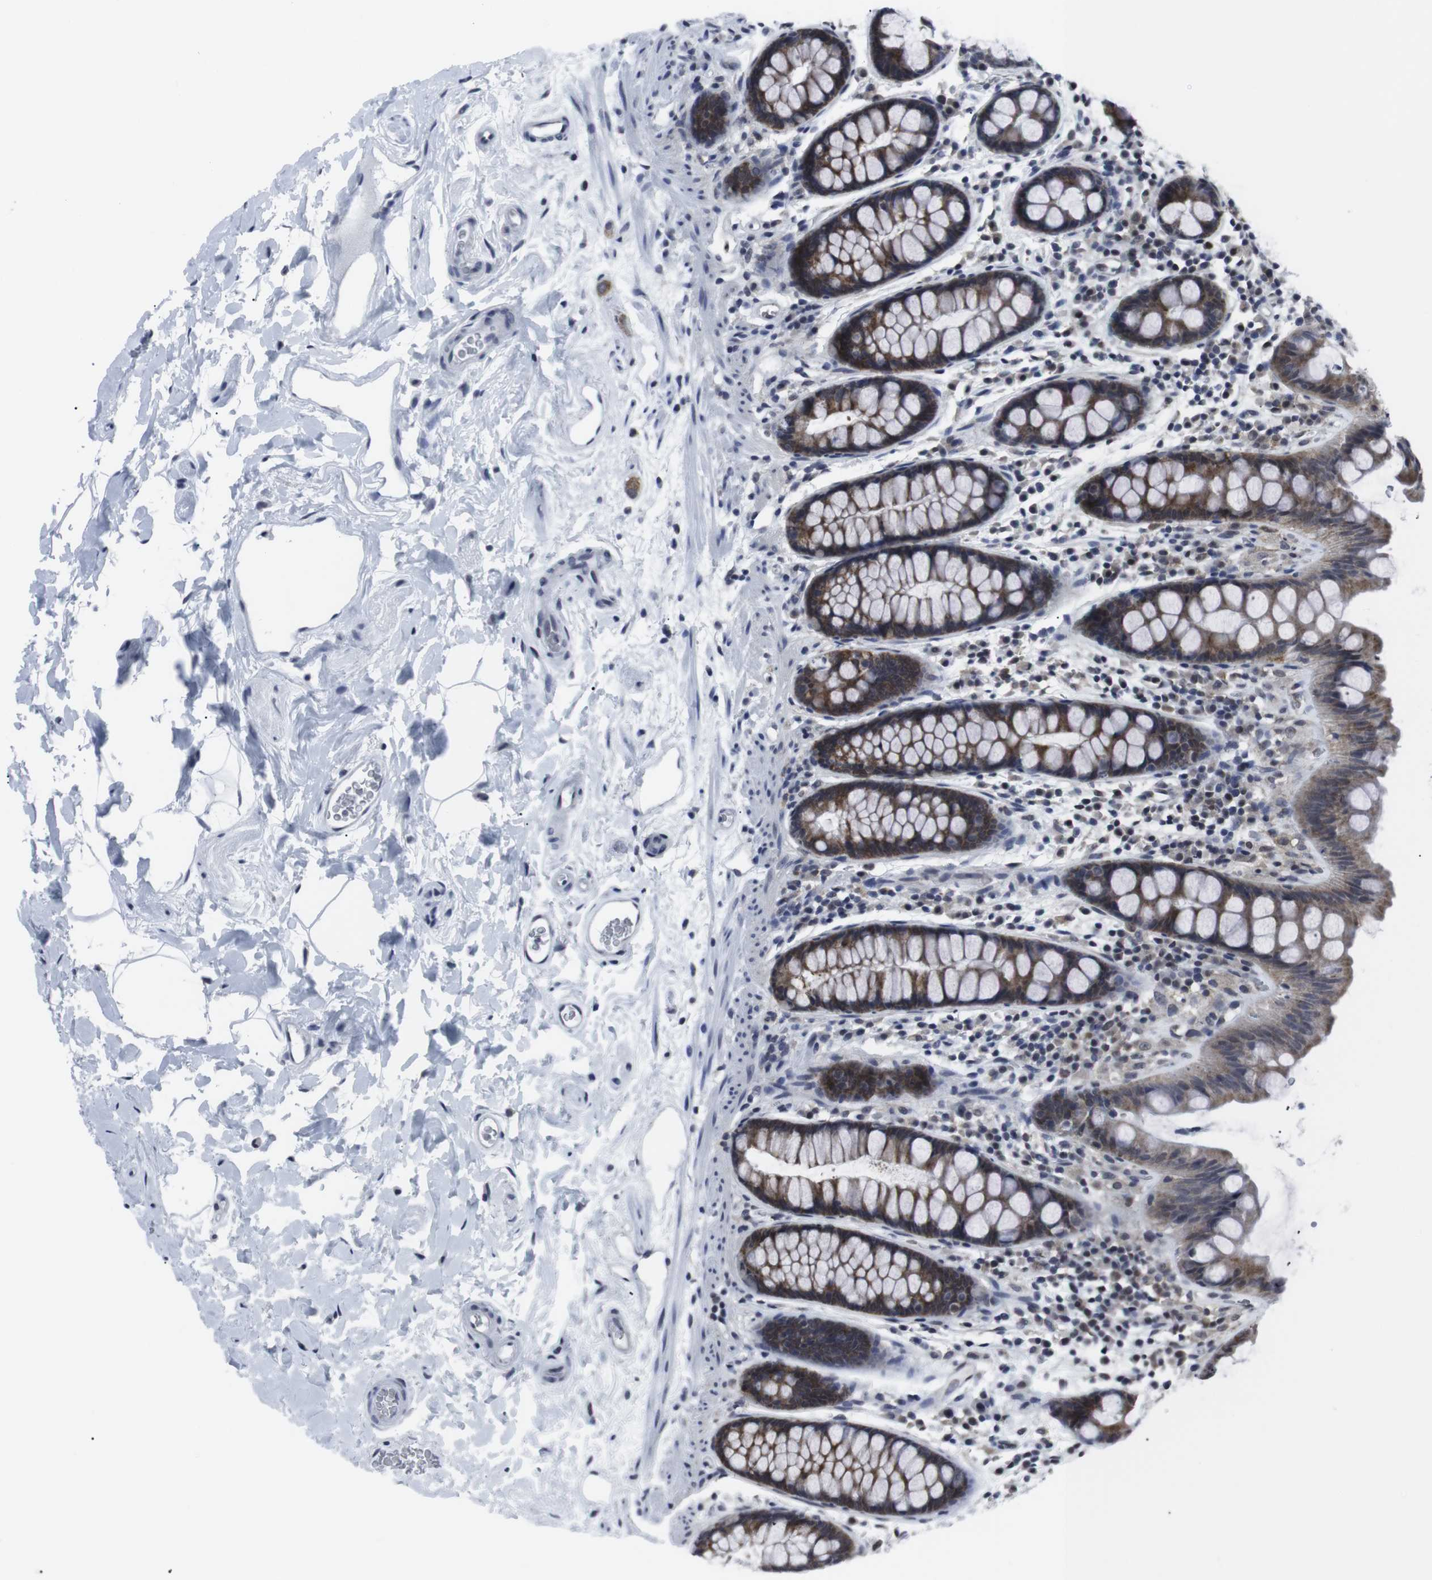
{"staining": {"intensity": "negative", "quantity": "none", "location": "none"}, "tissue": "colon", "cell_type": "Endothelial cells", "image_type": "normal", "snomed": [{"axis": "morphology", "description": "Normal tissue, NOS"}, {"axis": "topography", "description": "Colon"}], "caption": "Endothelial cells are negative for brown protein staining in normal colon. (DAB immunohistochemistry (IHC) visualized using brightfield microscopy, high magnification).", "gene": "GEMIN2", "patient": {"sex": "female", "age": 80}}